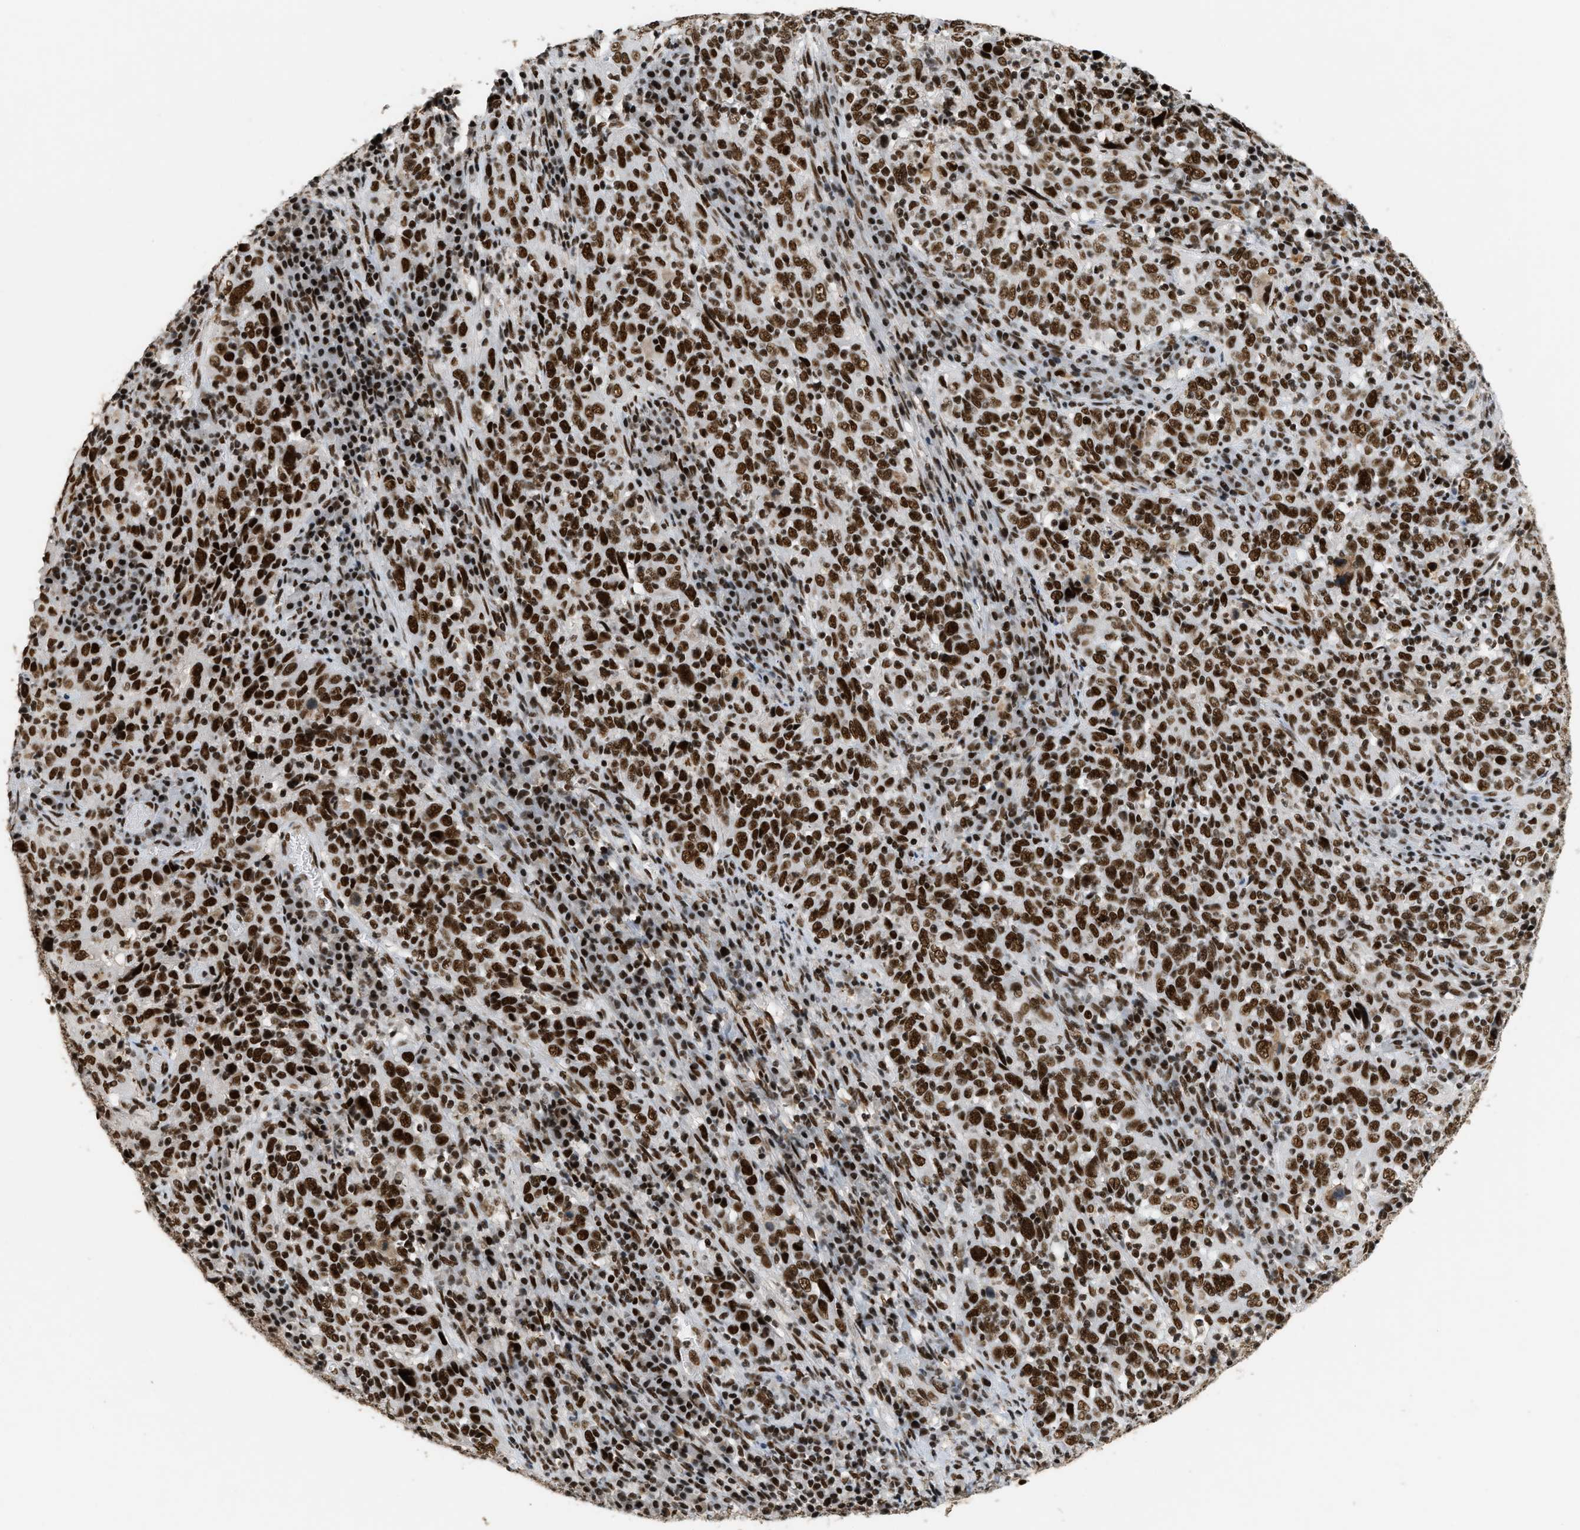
{"staining": {"intensity": "strong", "quantity": ">75%", "location": "nuclear"}, "tissue": "cervical cancer", "cell_type": "Tumor cells", "image_type": "cancer", "snomed": [{"axis": "morphology", "description": "Squamous cell carcinoma, NOS"}, {"axis": "topography", "description": "Cervix"}], "caption": "Cervical squamous cell carcinoma stained for a protein shows strong nuclear positivity in tumor cells.", "gene": "SMARCB1", "patient": {"sex": "female", "age": 46}}